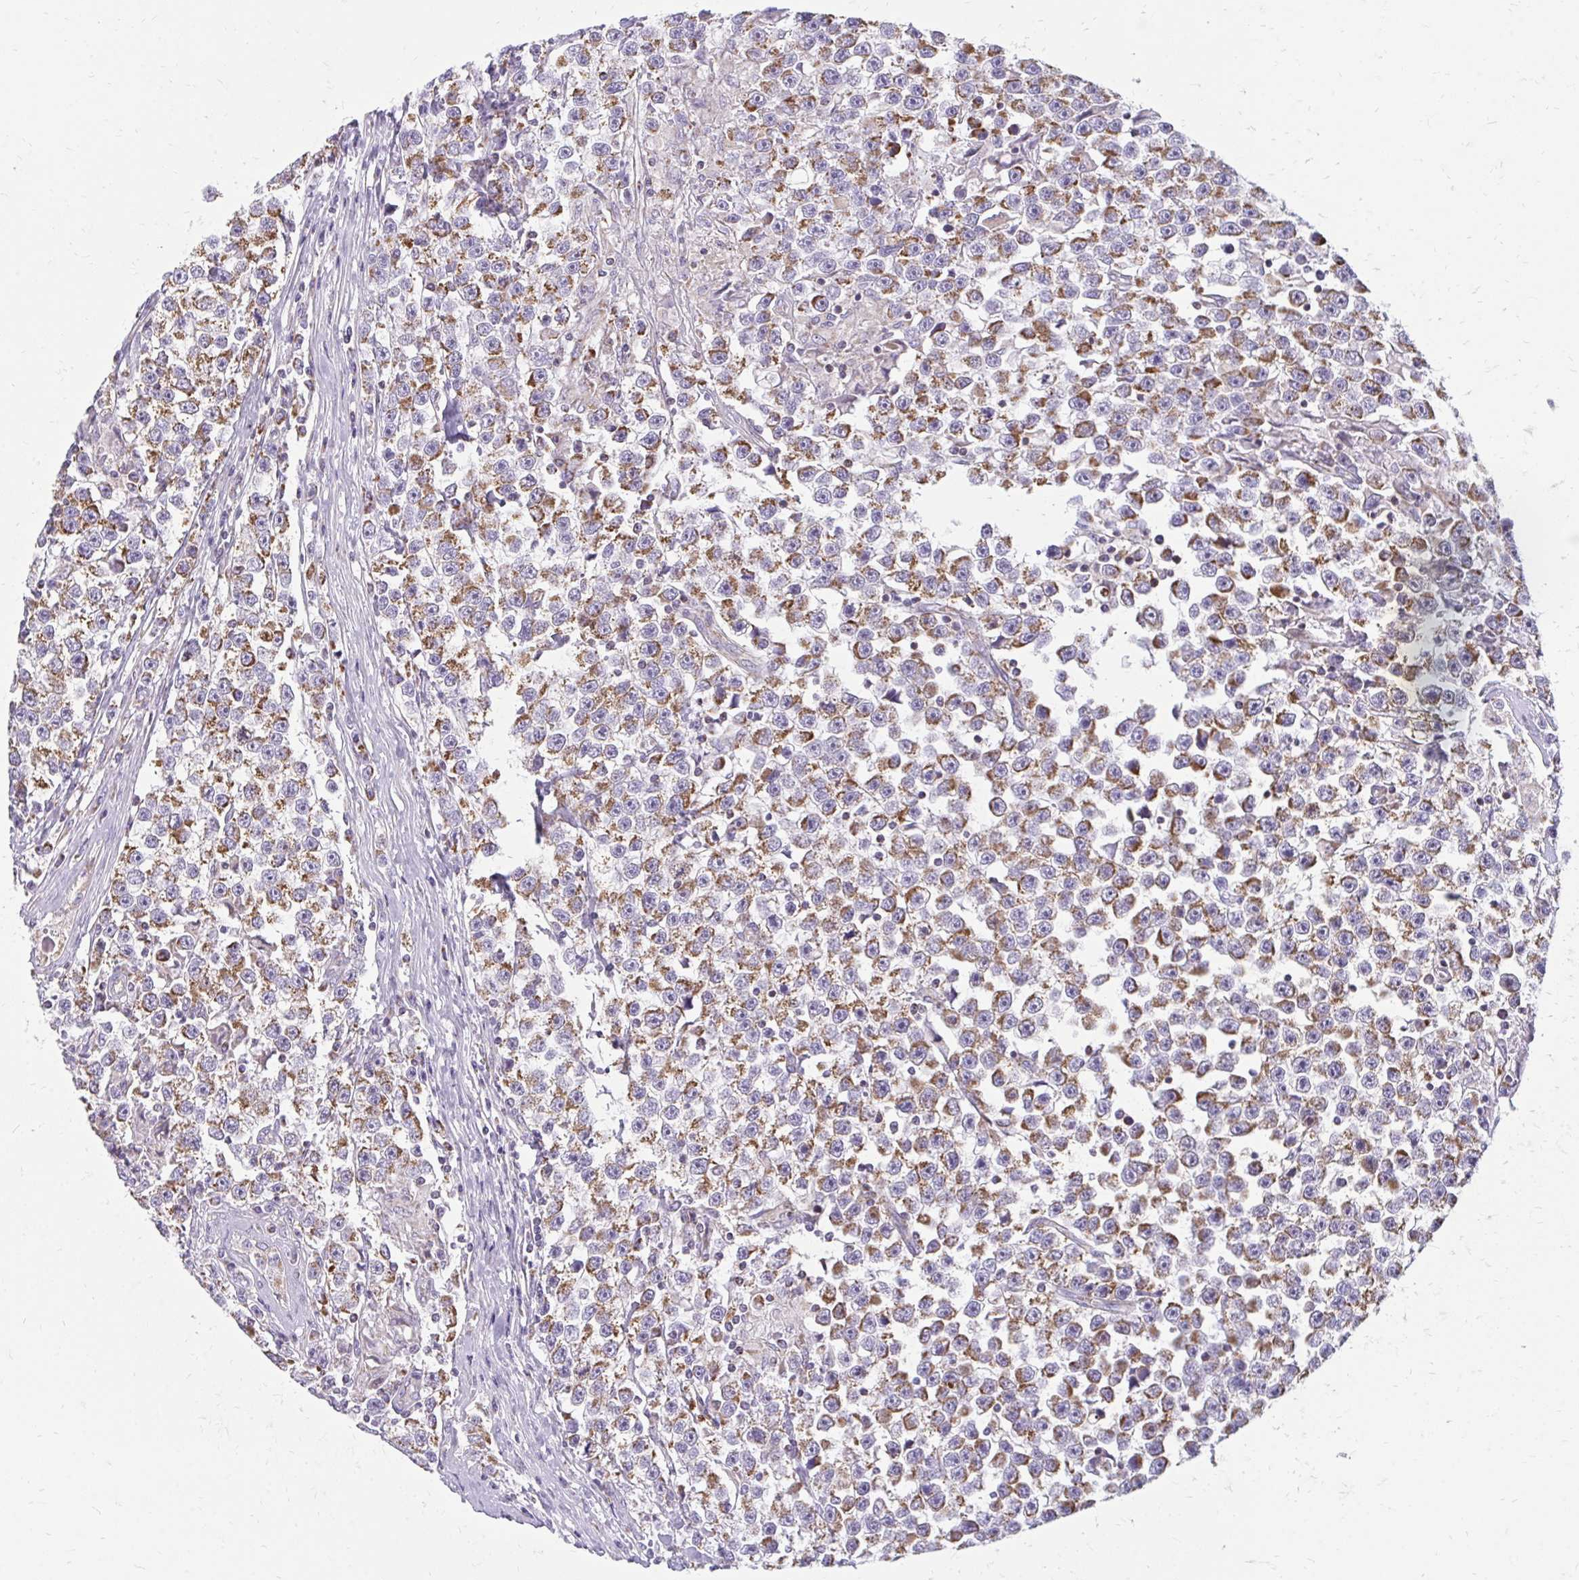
{"staining": {"intensity": "moderate", "quantity": "25%-75%", "location": "cytoplasmic/membranous"}, "tissue": "testis cancer", "cell_type": "Tumor cells", "image_type": "cancer", "snomed": [{"axis": "morphology", "description": "Seminoma, NOS"}, {"axis": "topography", "description": "Testis"}], "caption": "About 25%-75% of tumor cells in human seminoma (testis) reveal moderate cytoplasmic/membranous protein expression as visualized by brown immunohistochemical staining.", "gene": "IFIT1", "patient": {"sex": "male", "age": 31}}